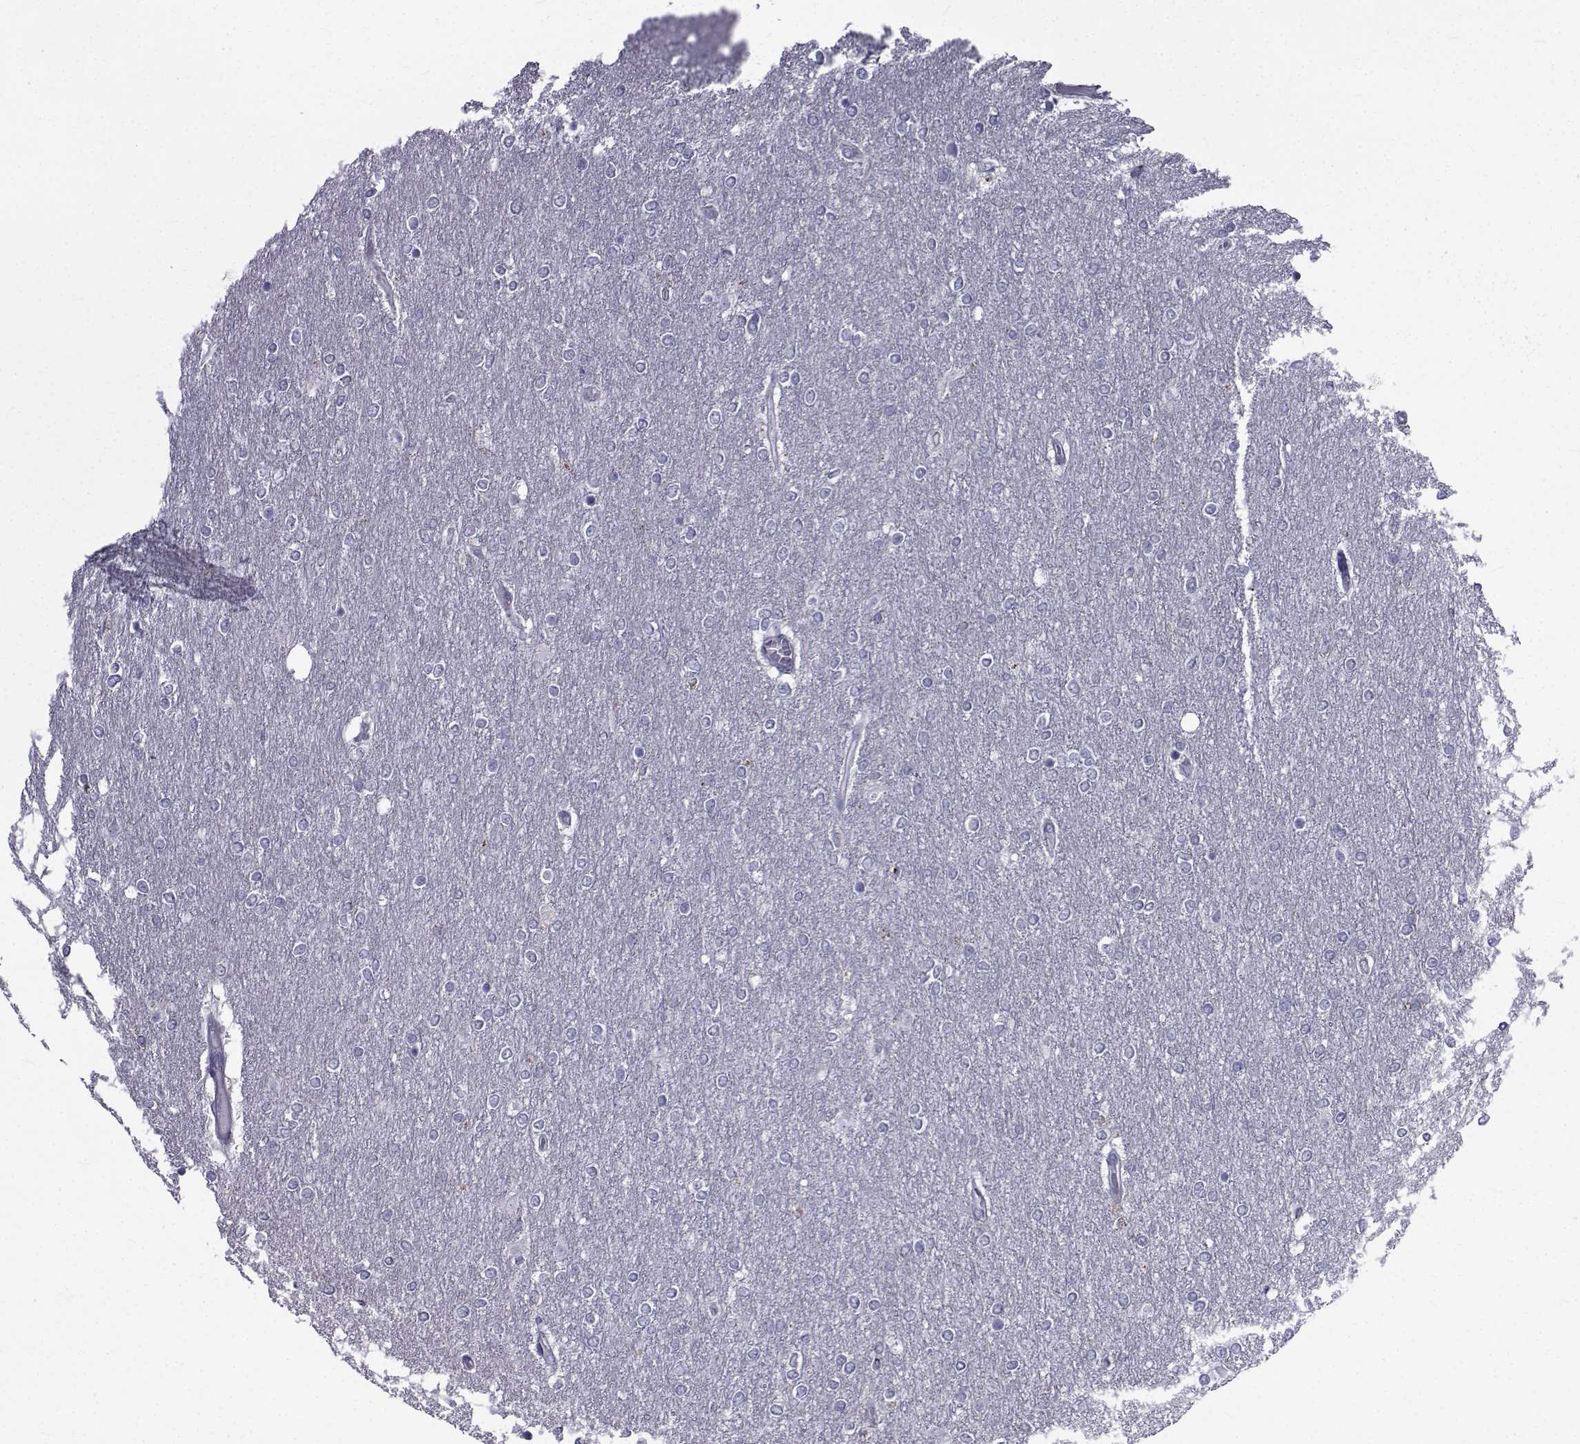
{"staining": {"intensity": "negative", "quantity": "none", "location": "none"}, "tissue": "glioma", "cell_type": "Tumor cells", "image_type": "cancer", "snomed": [{"axis": "morphology", "description": "Glioma, malignant, High grade"}, {"axis": "topography", "description": "Brain"}], "caption": "Micrograph shows no protein expression in tumor cells of glioma tissue.", "gene": "PDE6H", "patient": {"sex": "female", "age": 61}}